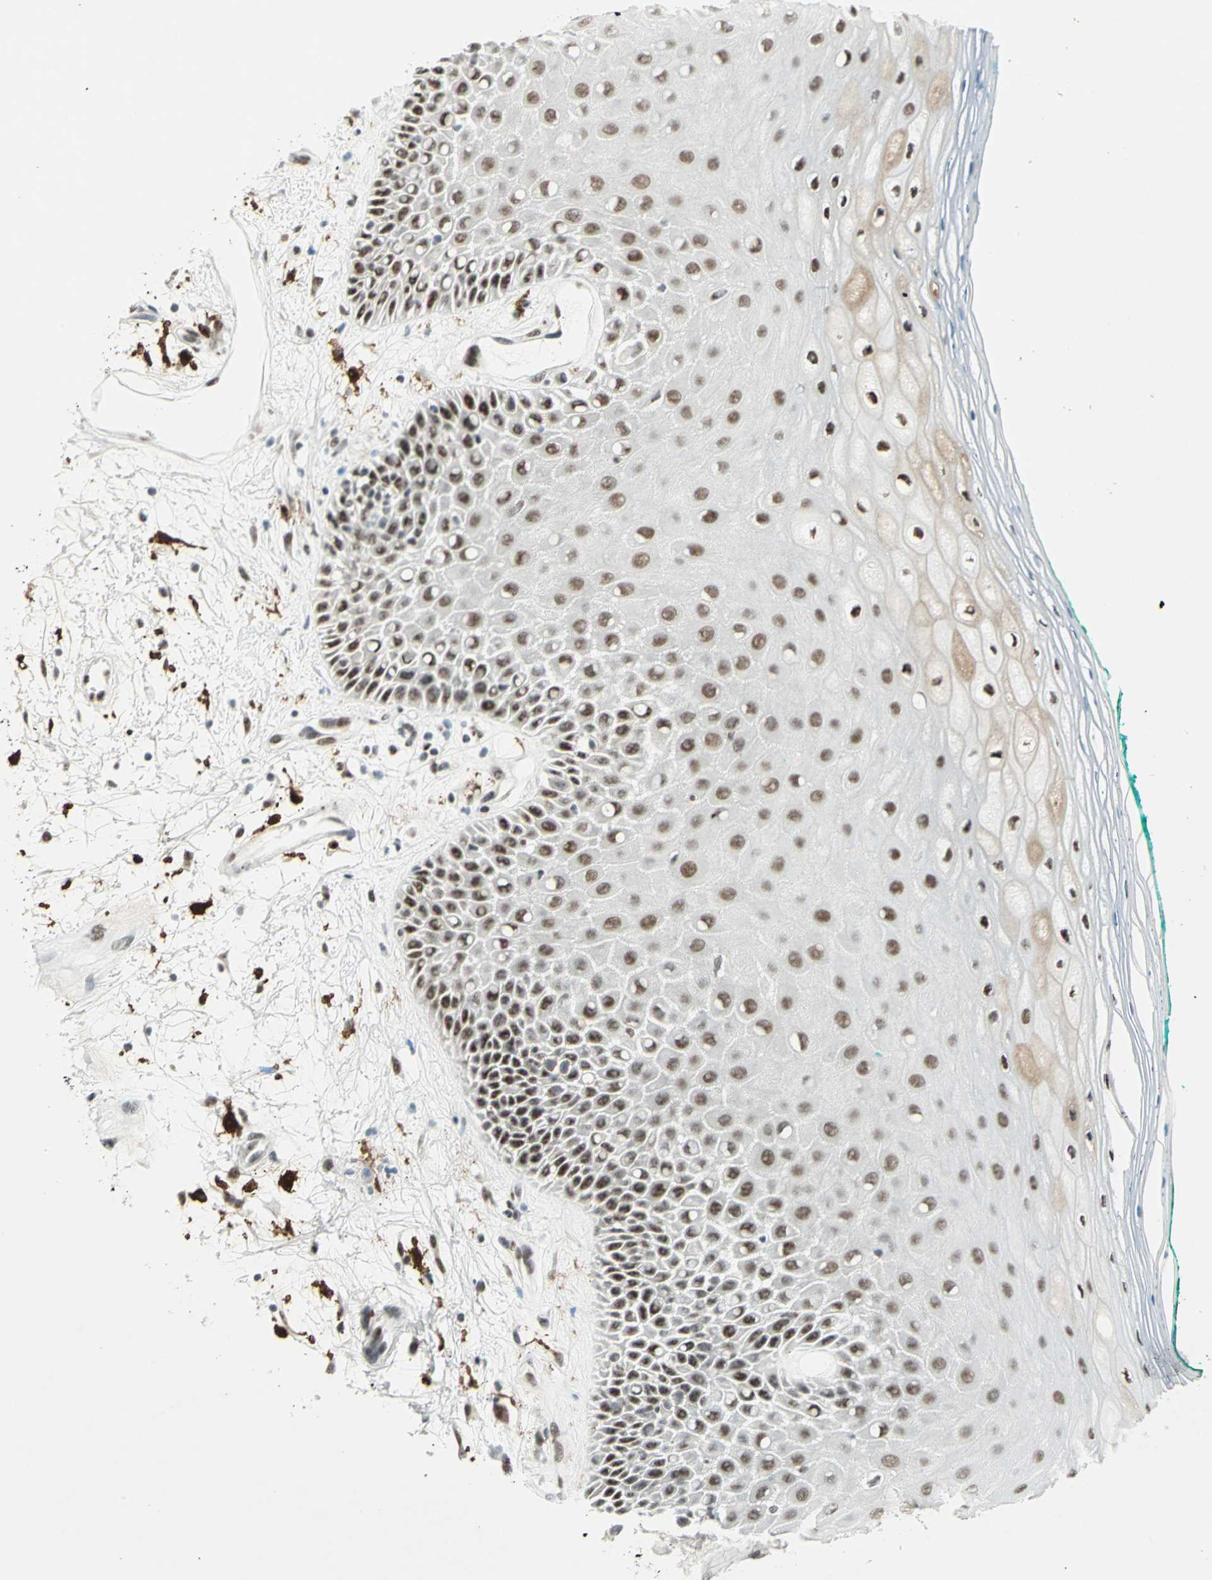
{"staining": {"intensity": "strong", "quantity": "25%-75%", "location": "nuclear"}, "tissue": "oral mucosa", "cell_type": "Squamous epithelial cells", "image_type": "normal", "snomed": [{"axis": "morphology", "description": "Normal tissue, NOS"}, {"axis": "morphology", "description": "Squamous cell carcinoma, NOS"}, {"axis": "topography", "description": "Skeletal muscle"}, {"axis": "topography", "description": "Oral tissue"}, {"axis": "topography", "description": "Head-Neck"}], "caption": "The immunohistochemical stain labels strong nuclear positivity in squamous epithelial cells of unremarkable oral mucosa.", "gene": "MTMR10", "patient": {"sex": "female", "age": 84}}